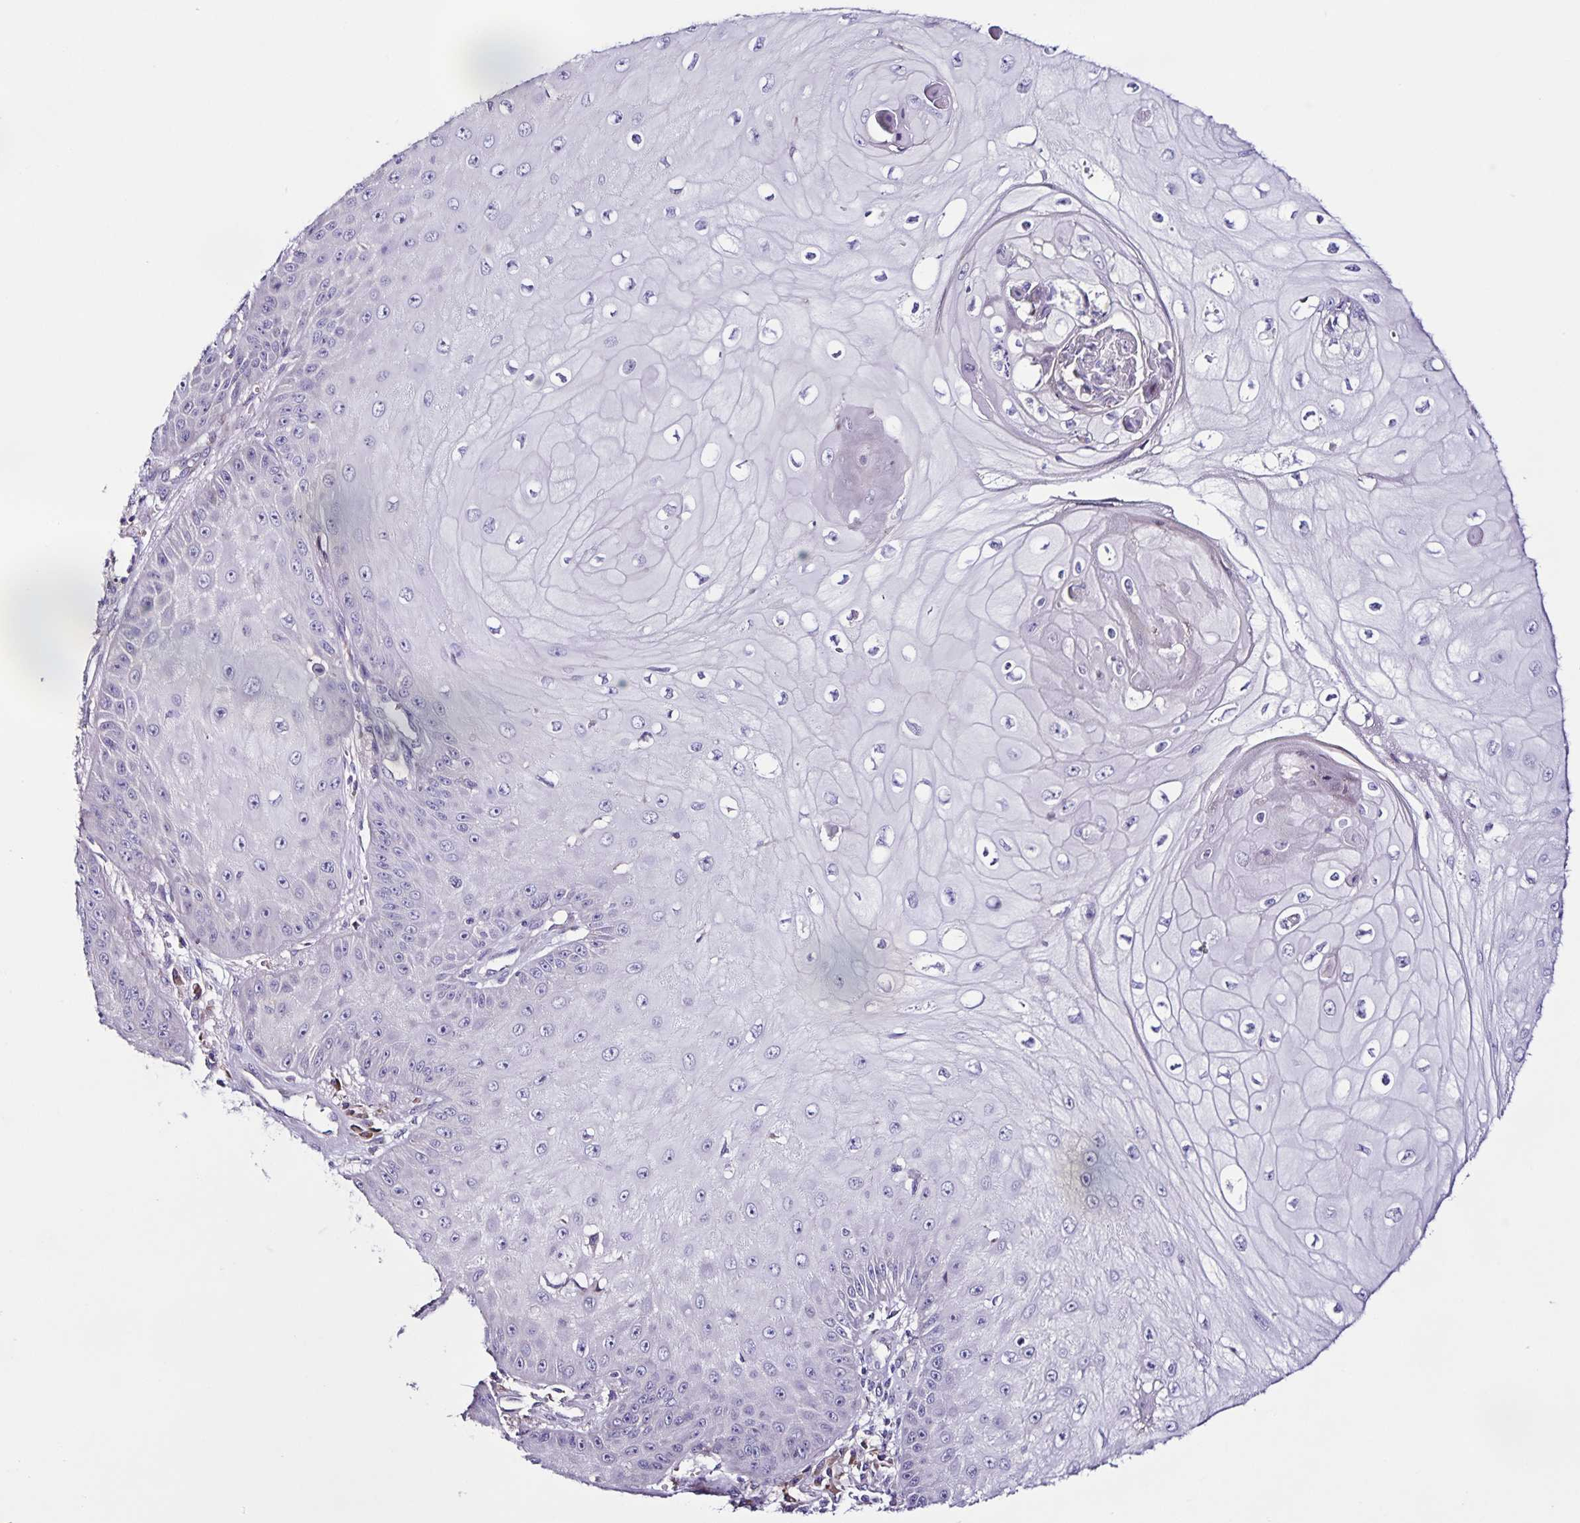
{"staining": {"intensity": "negative", "quantity": "none", "location": "none"}, "tissue": "skin cancer", "cell_type": "Tumor cells", "image_type": "cancer", "snomed": [{"axis": "morphology", "description": "Squamous cell carcinoma, NOS"}, {"axis": "topography", "description": "Skin"}], "caption": "Immunohistochemical staining of skin cancer displays no significant expression in tumor cells.", "gene": "RNFT2", "patient": {"sex": "male", "age": 70}}